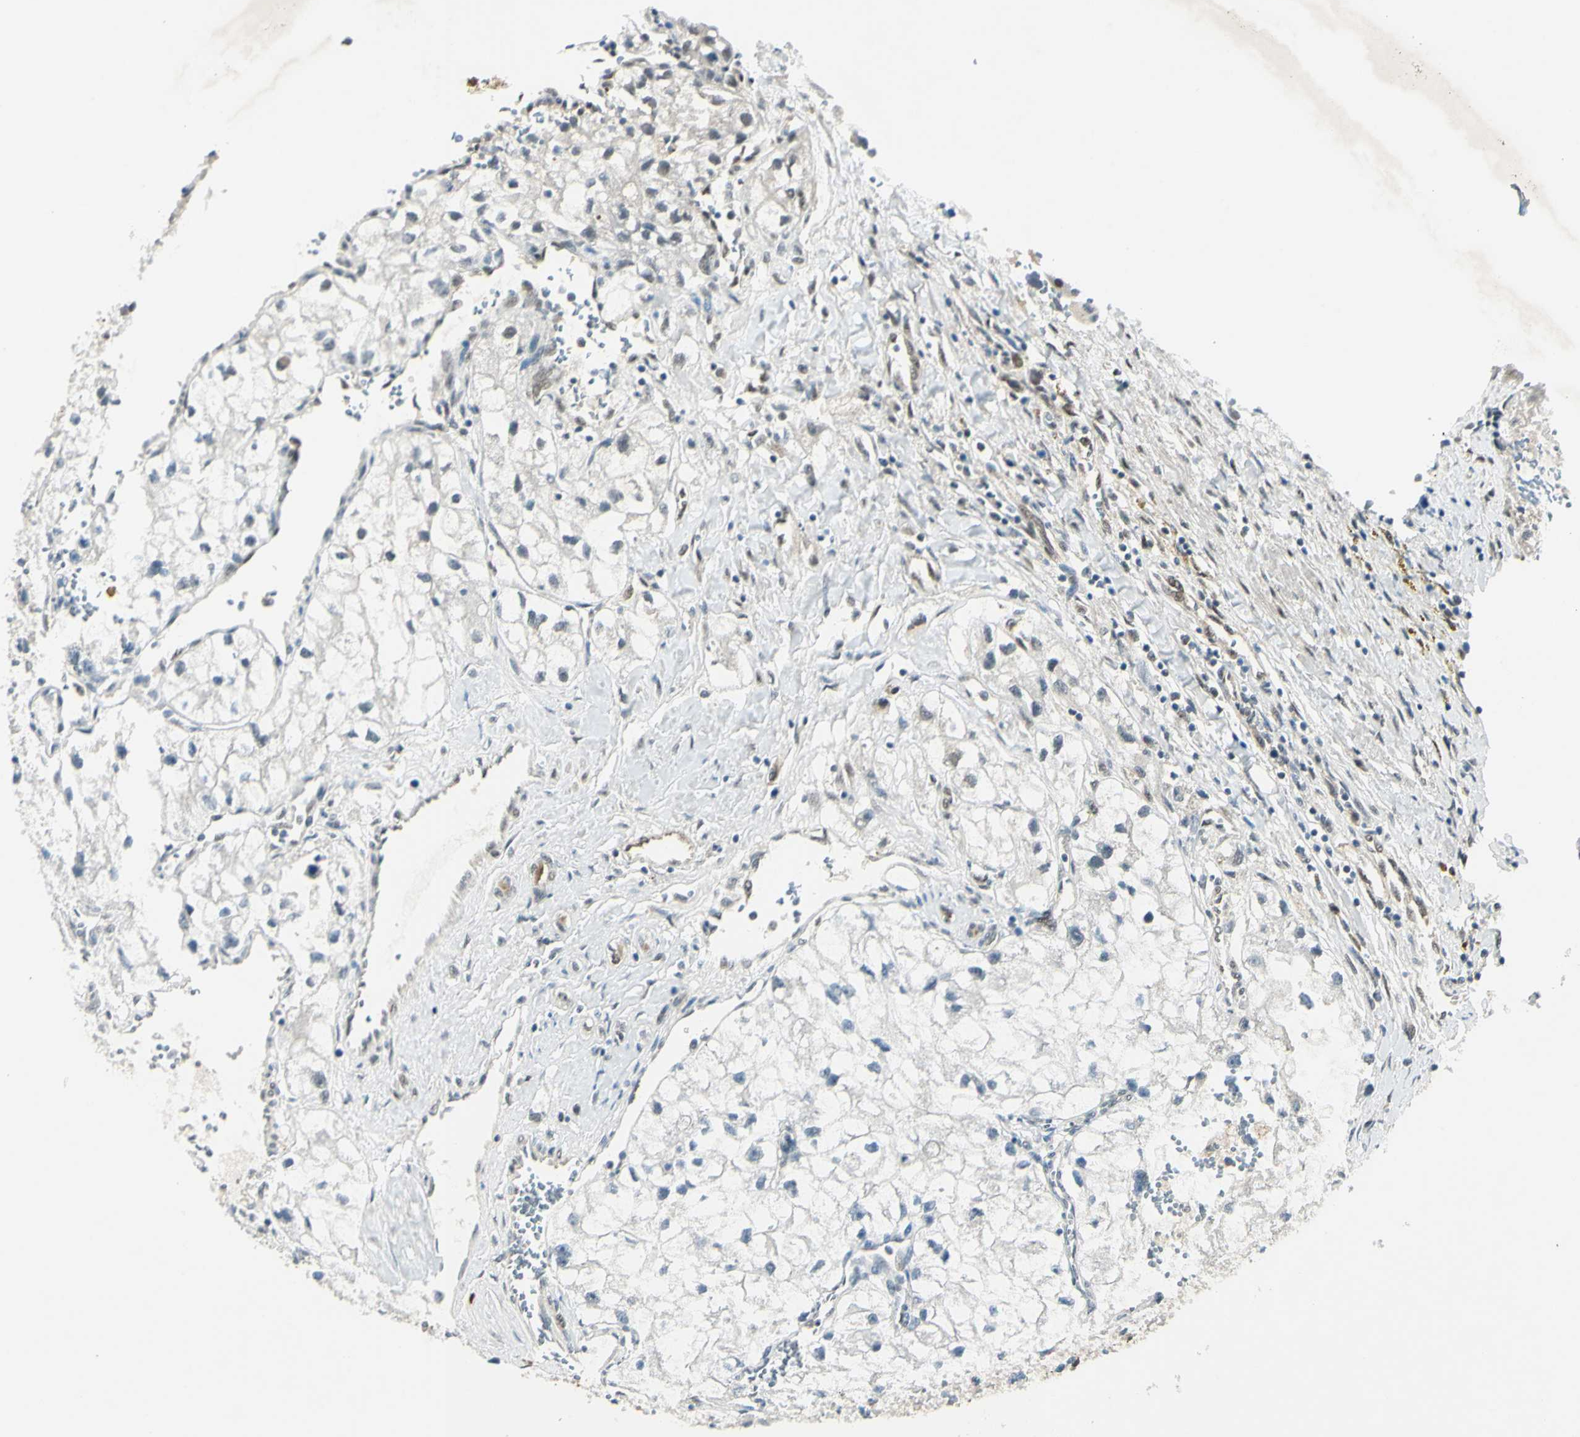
{"staining": {"intensity": "negative", "quantity": "none", "location": "none"}, "tissue": "renal cancer", "cell_type": "Tumor cells", "image_type": "cancer", "snomed": [{"axis": "morphology", "description": "Adenocarcinoma, NOS"}, {"axis": "topography", "description": "Kidney"}], "caption": "A micrograph of adenocarcinoma (renal) stained for a protein shows no brown staining in tumor cells.", "gene": "PSMD5", "patient": {"sex": "female", "age": 70}}